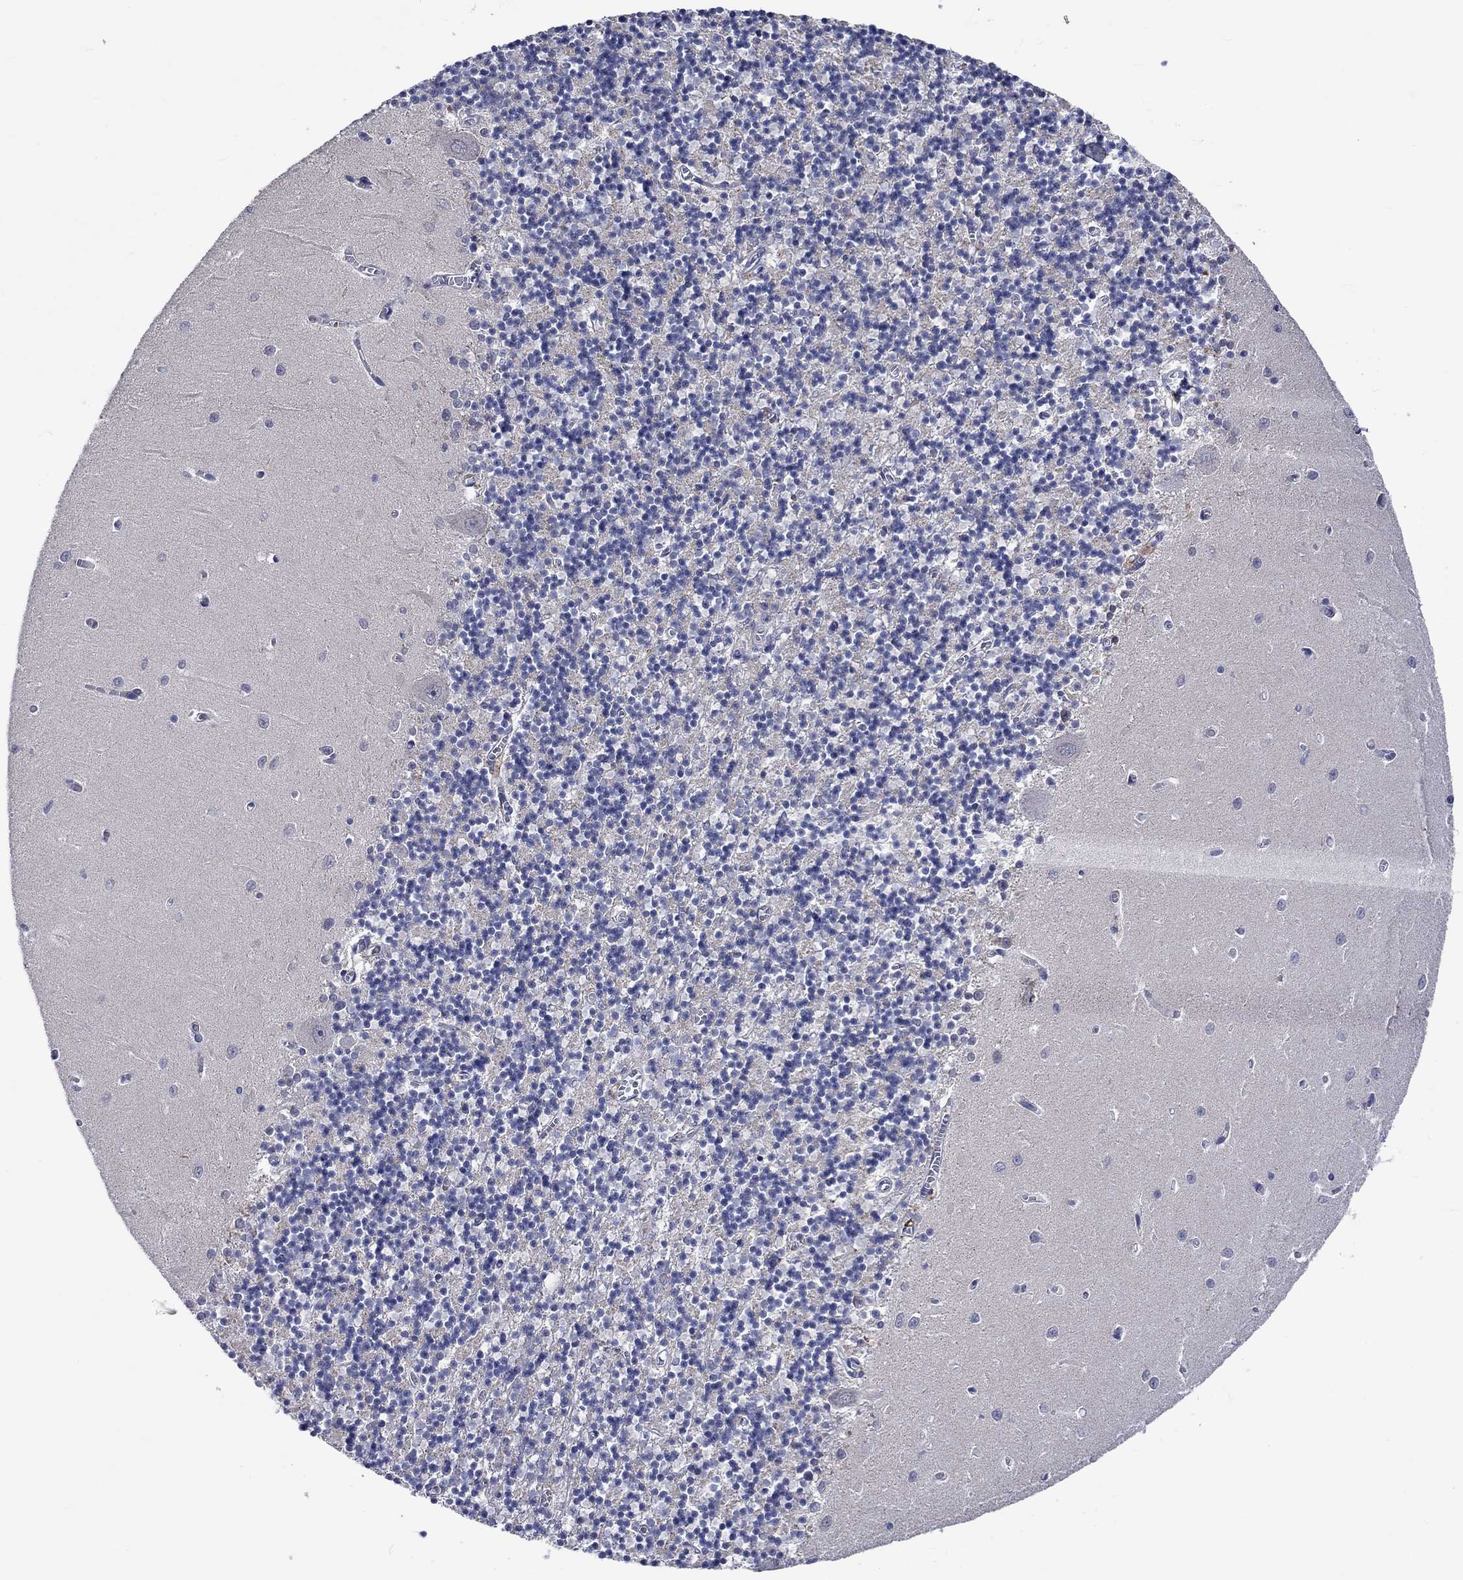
{"staining": {"intensity": "negative", "quantity": "none", "location": "none"}, "tissue": "cerebellum", "cell_type": "Cells in granular layer", "image_type": "normal", "snomed": [{"axis": "morphology", "description": "Normal tissue, NOS"}, {"axis": "topography", "description": "Cerebellum"}], "caption": "Immunohistochemical staining of benign cerebellum displays no significant staining in cells in granular layer. (Immunohistochemistry, brightfield microscopy, high magnification).", "gene": "E2F8", "patient": {"sex": "female", "age": 64}}